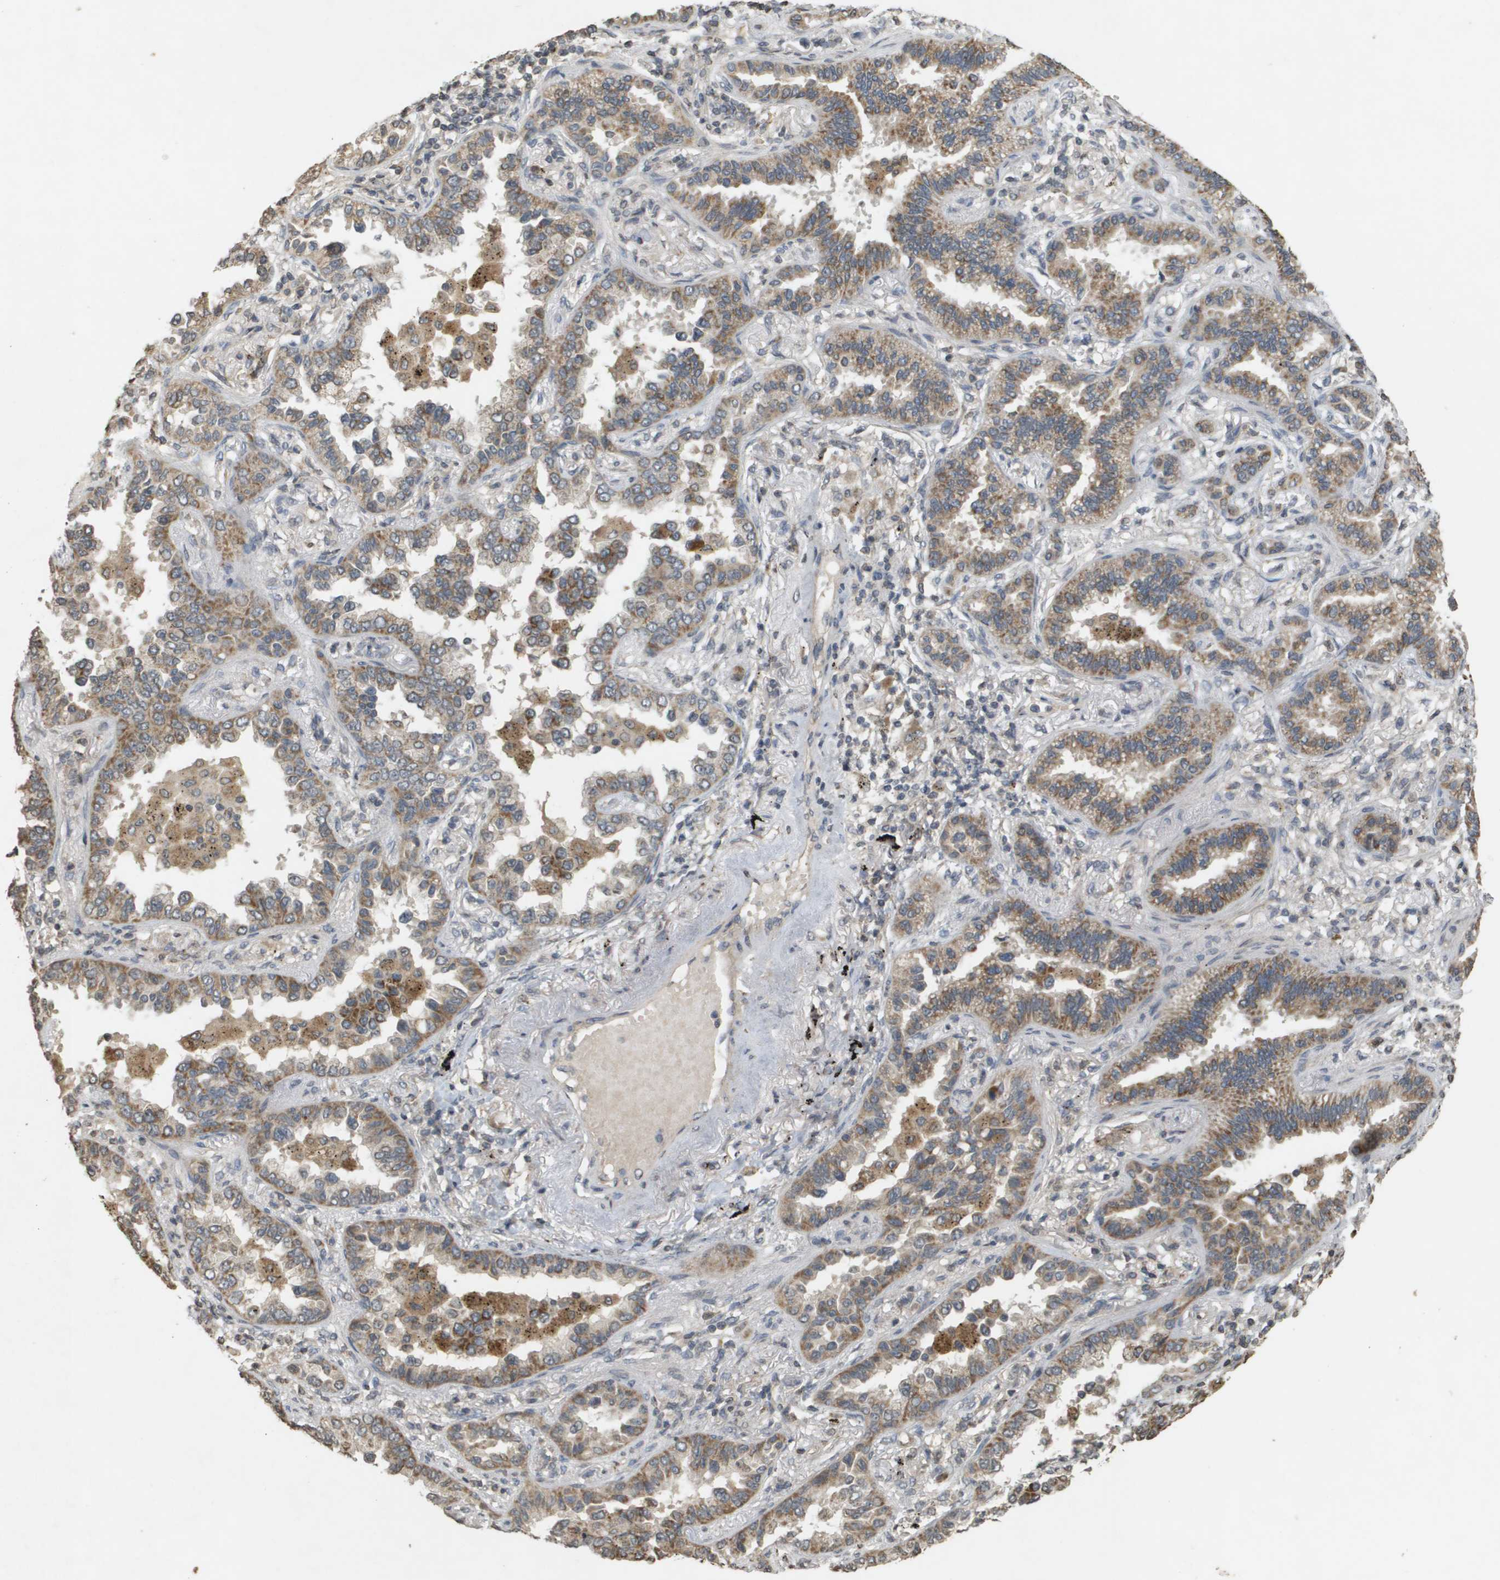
{"staining": {"intensity": "moderate", "quantity": ">75%", "location": "cytoplasmic/membranous"}, "tissue": "lung cancer", "cell_type": "Tumor cells", "image_type": "cancer", "snomed": [{"axis": "morphology", "description": "Normal tissue, NOS"}, {"axis": "morphology", "description": "Adenocarcinoma, NOS"}, {"axis": "topography", "description": "Lung"}], "caption": "A histopathology image of human adenocarcinoma (lung) stained for a protein displays moderate cytoplasmic/membranous brown staining in tumor cells. (DAB IHC with brightfield microscopy, high magnification).", "gene": "RAB21", "patient": {"sex": "male", "age": 59}}